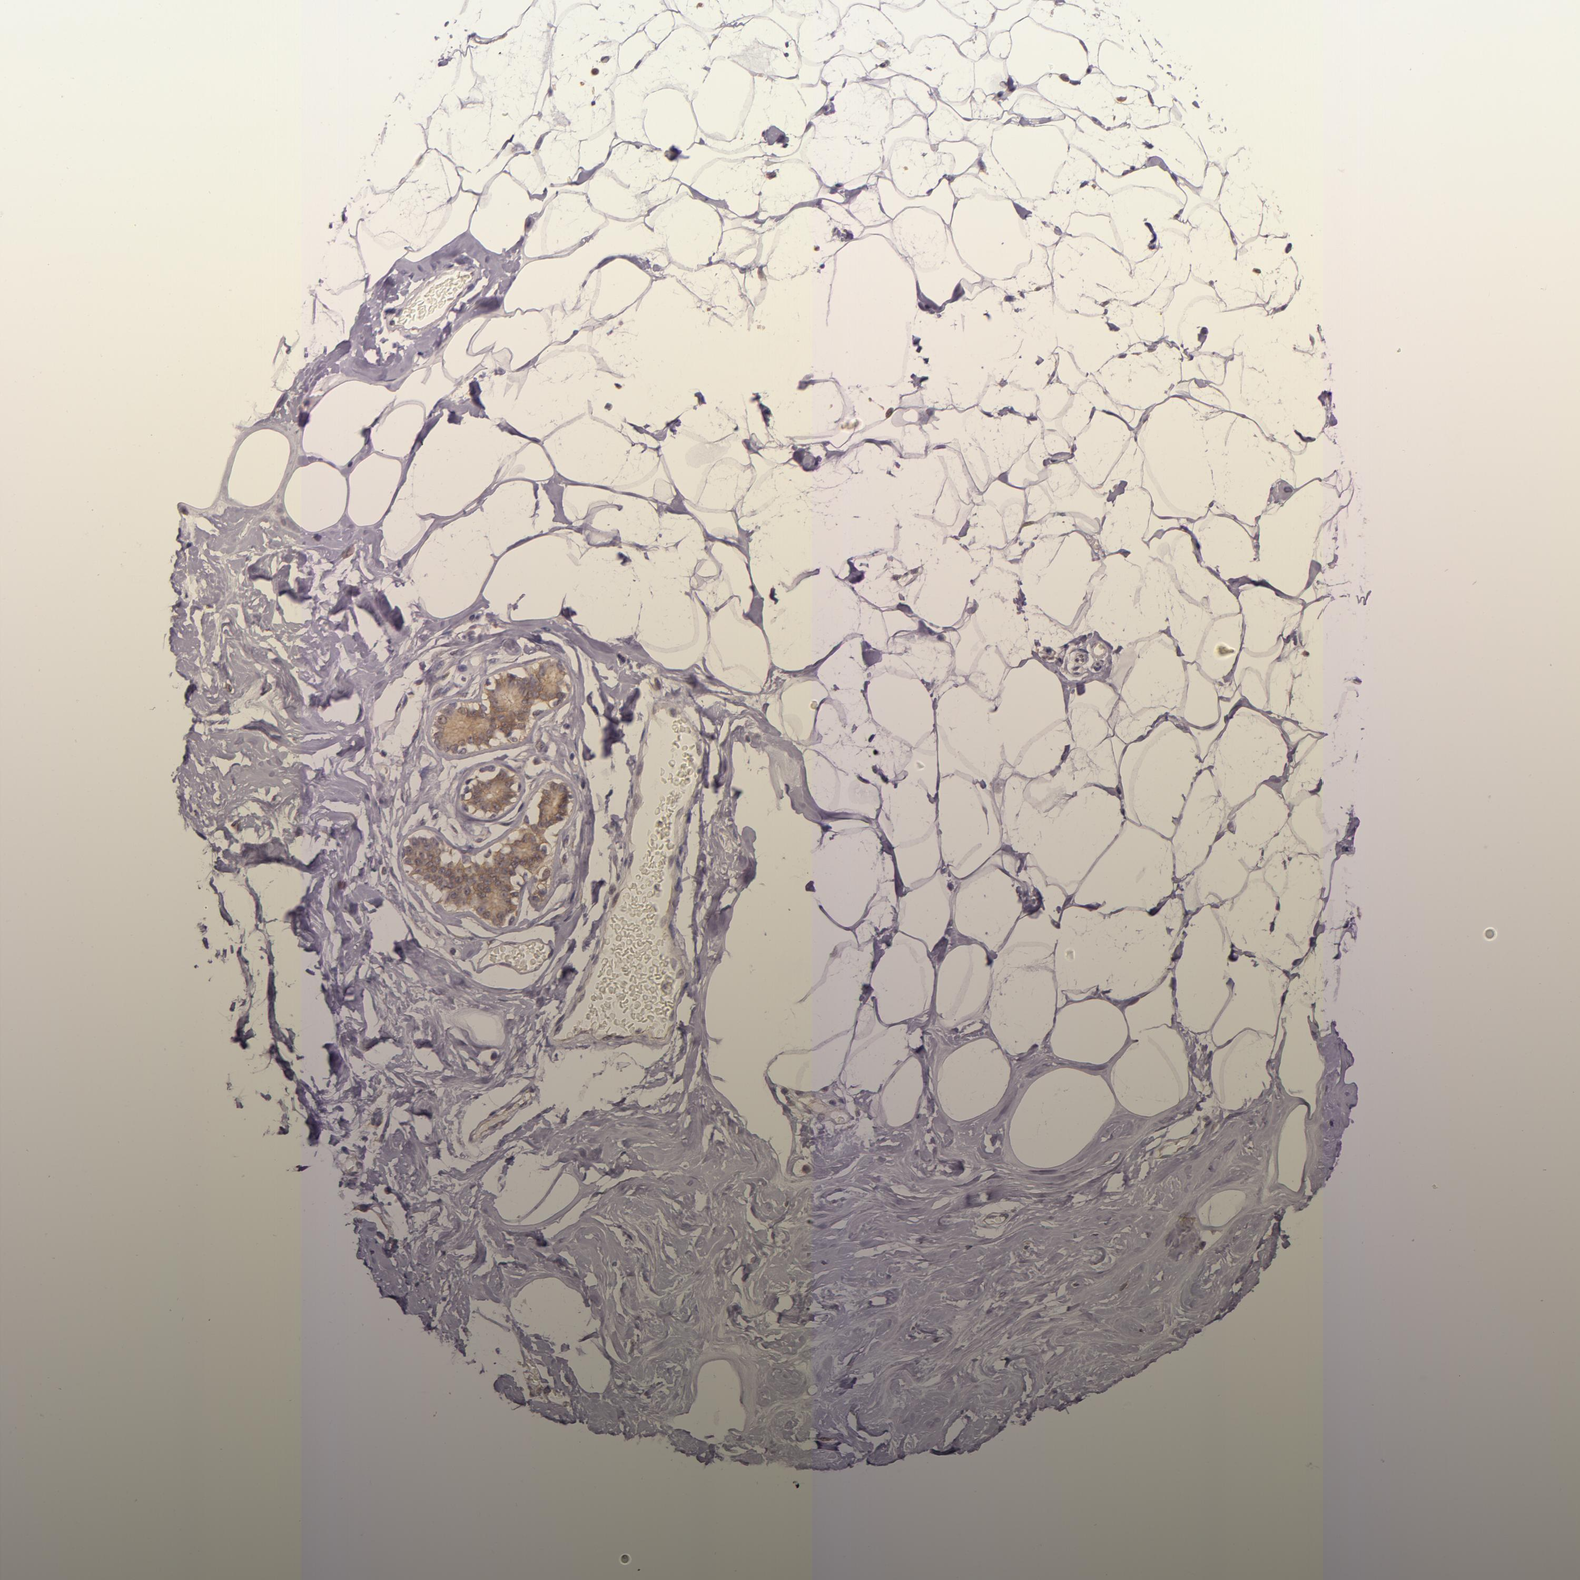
{"staining": {"intensity": "negative", "quantity": "none", "location": "none"}, "tissue": "breast", "cell_type": "Adipocytes", "image_type": "normal", "snomed": [{"axis": "morphology", "description": "Normal tissue, NOS"}, {"axis": "morphology", "description": "Fibrosis, NOS"}, {"axis": "topography", "description": "Breast"}], "caption": "This is an IHC image of benign breast. There is no positivity in adipocytes.", "gene": "ARMH4", "patient": {"sex": "female", "age": 39}}